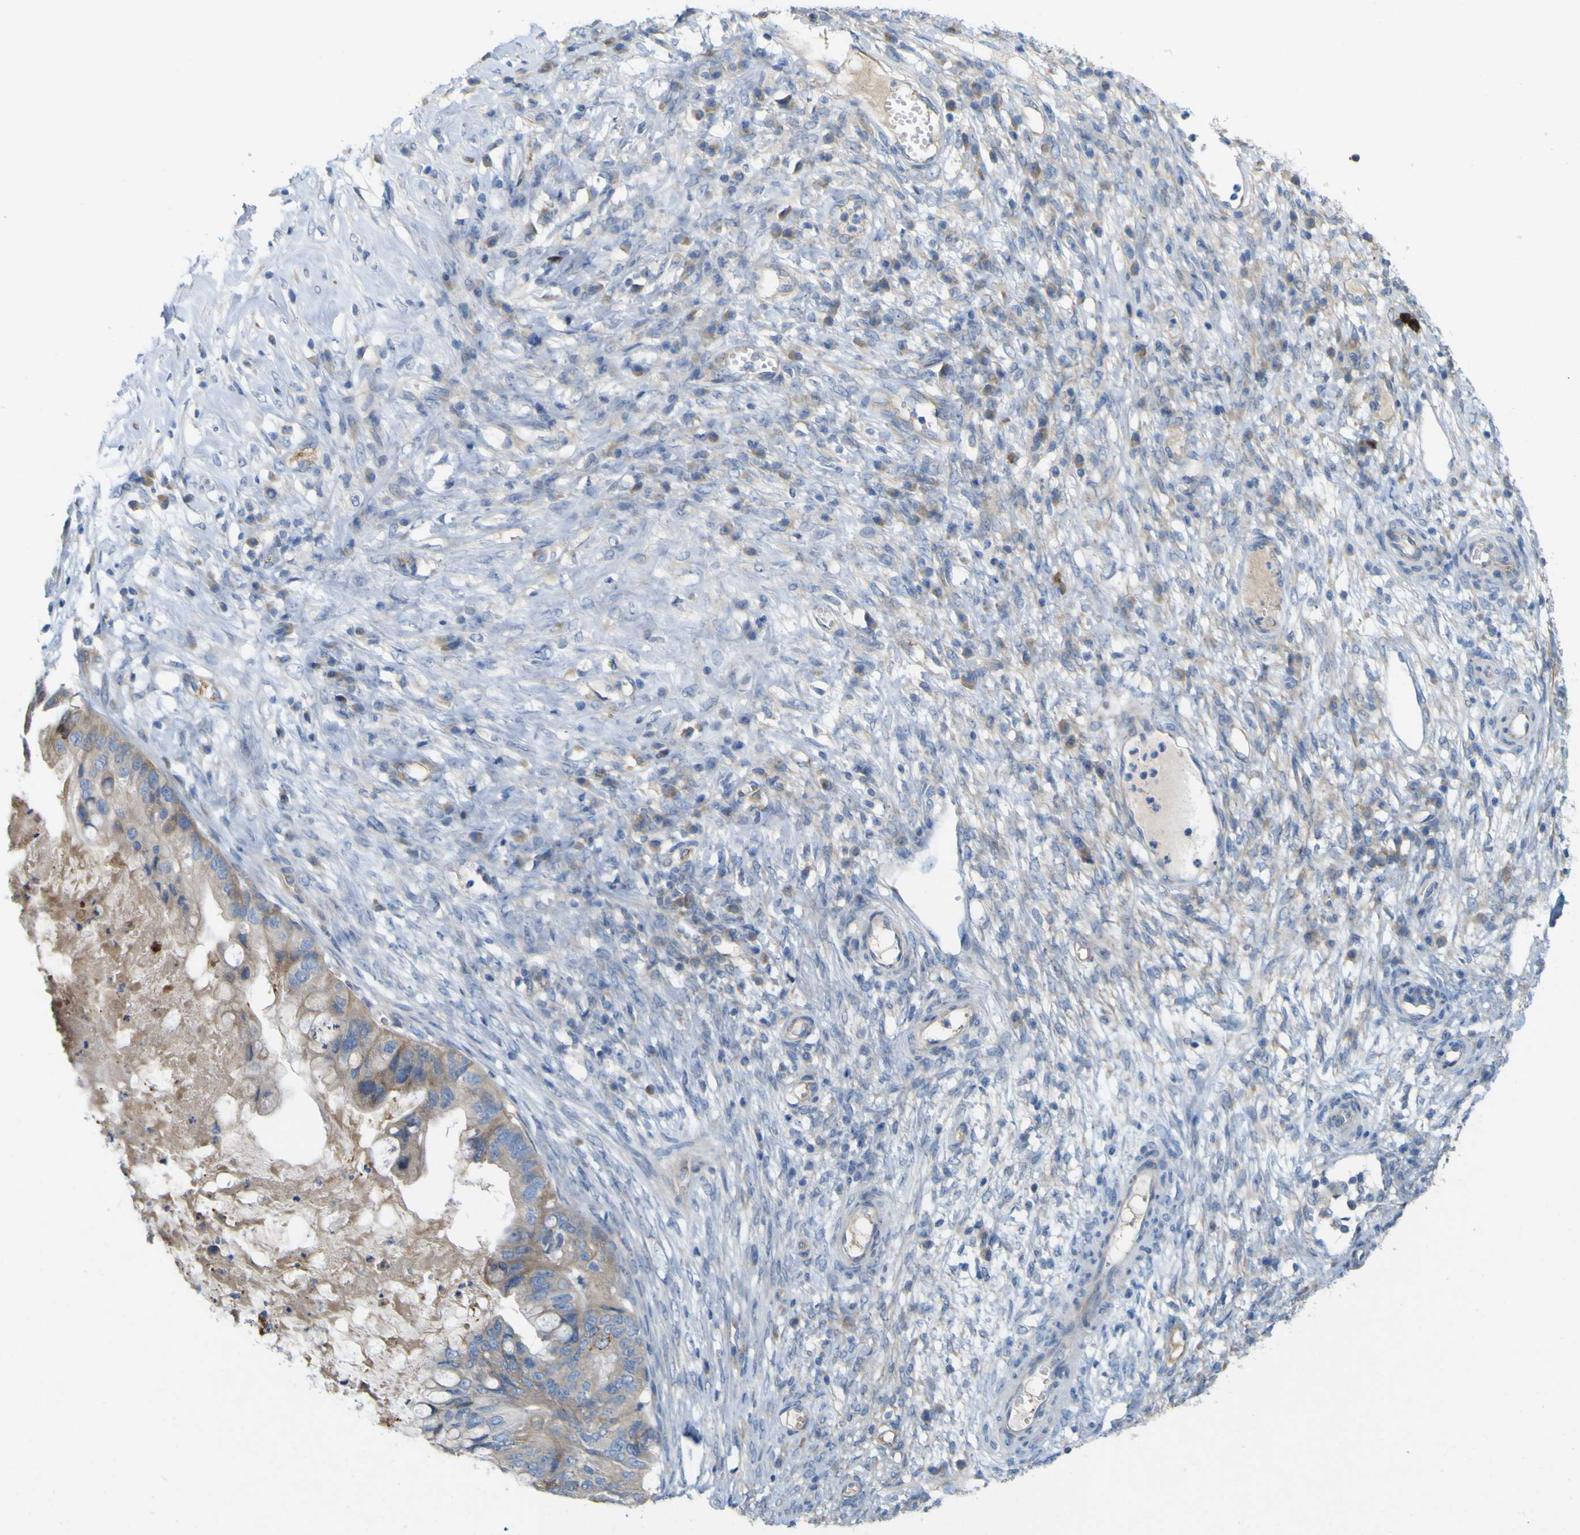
{"staining": {"intensity": "weak", "quantity": "<25%", "location": "cytoplasmic/membranous"}, "tissue": "ovarian cancer", "cell_type": "Tumor cells", "image_type": "cancer", "snomed": [{"axis": "morphology", "description": "Cystadenocarcinoma, mucinous, NOS"}, {"axis": "topography", "description": "Ovary"}], "caption": "IHC image of human ovarian mucinous cystadenocarcinoma stained for a protein (brown), which displays no positivity in tumor cells.", "gene": "MYEOV", "patient": {"sex": "female", "age": 80}}